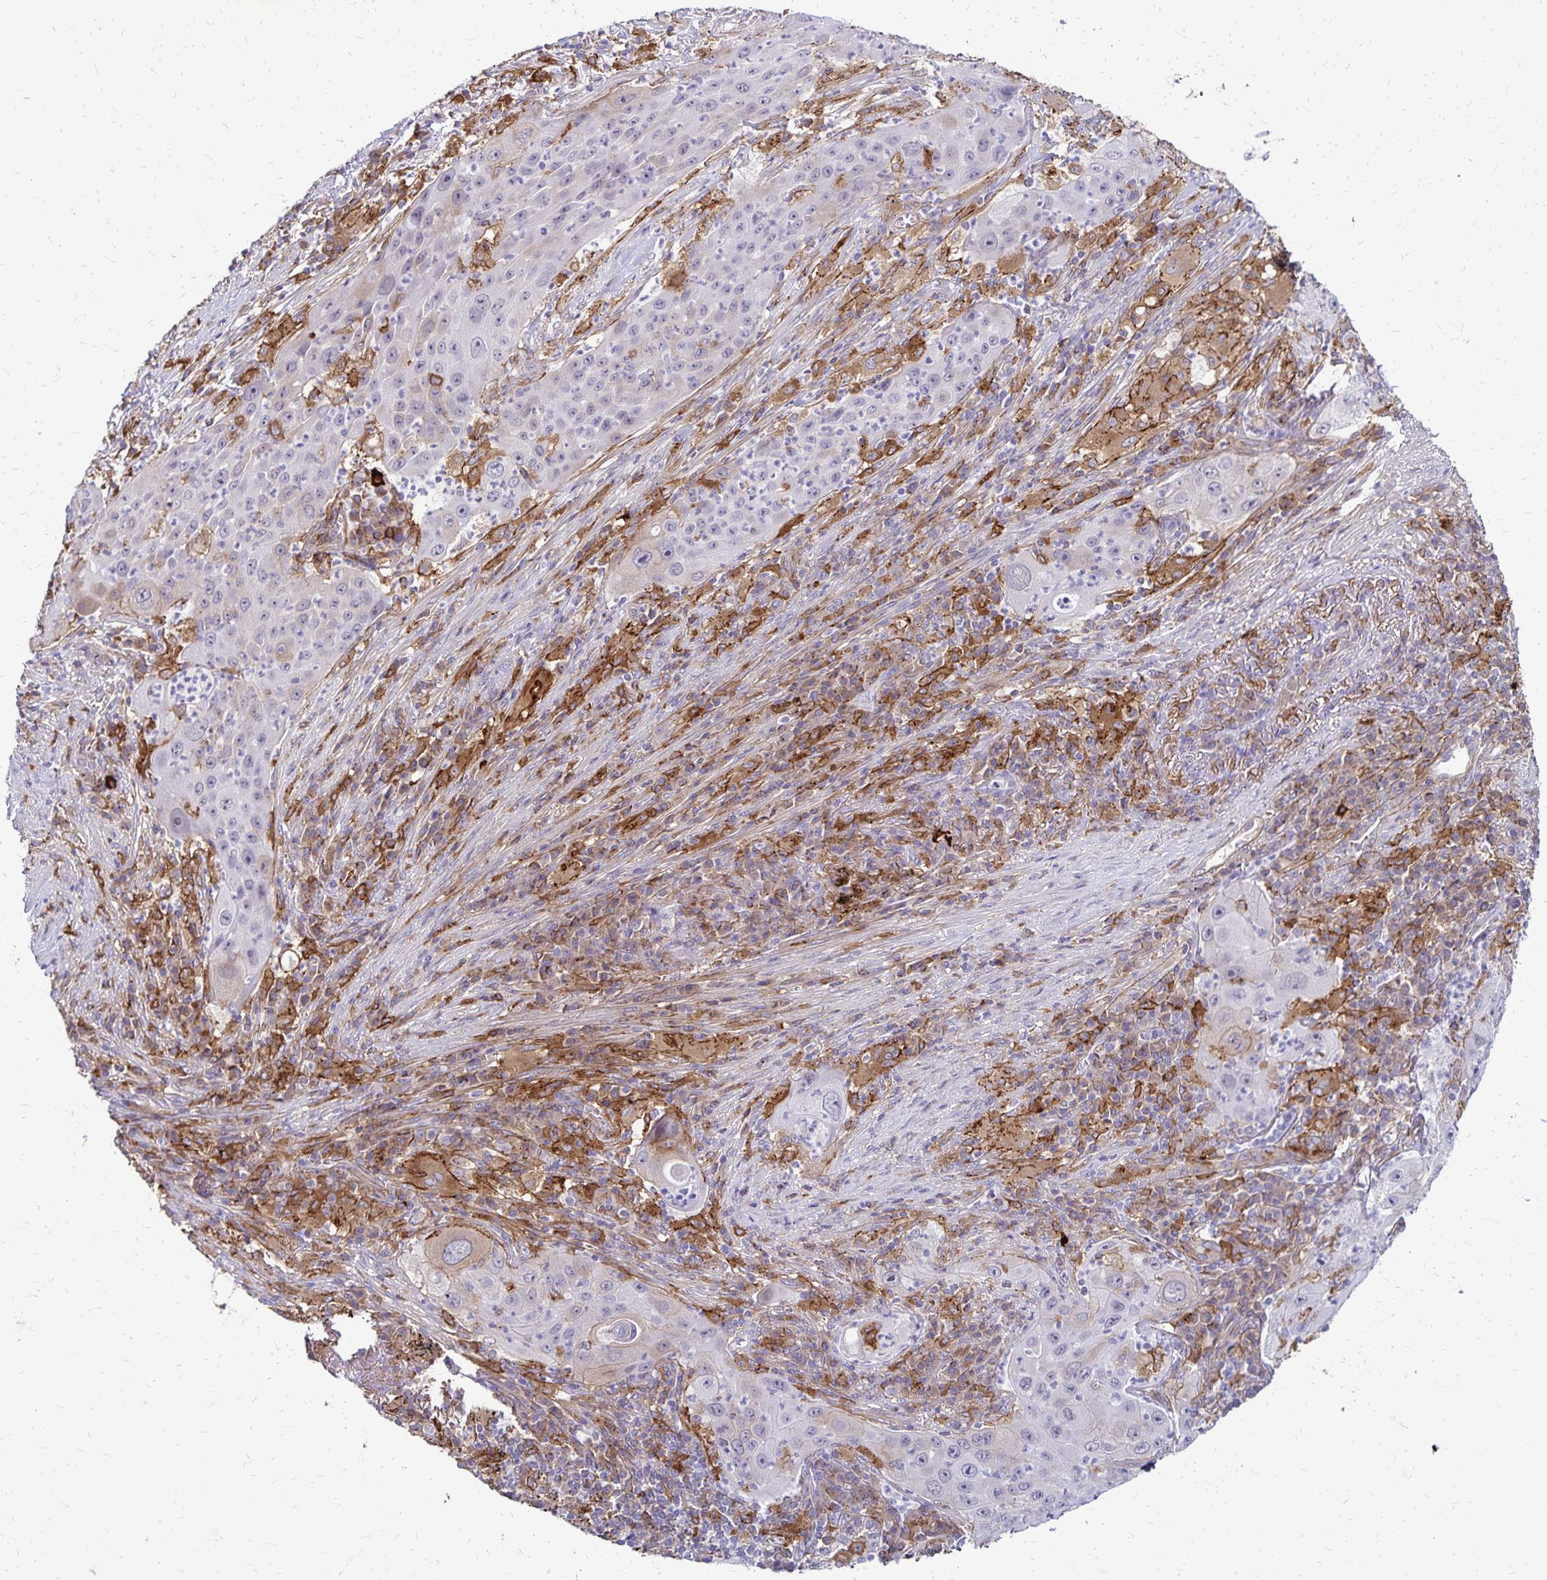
{"staining": {"intensity": "weak", "quantity": "<25%", "location": "cytoplasmic/membranous"}, "tissue": "lung cancer", "cell_type": "Tumor cells", "image_type": "cancer", "snomed": [{"axis": "morphology", "description": "Squamous cell carcinoma, NOS"}, {"axis": "topography", "description": "Lung"}], "caption": "A high-resolution histopathology image shows immunohistochemistry staining of lung squamous cell carcinoma, which reveals no significant expression in tumor cells. (DAB (3,3'-diaminobenzidine) immunohistochemistry (IHC), high magnification).", "gene": "TNS3", "patient": {"sex": "female", "age": 59}}